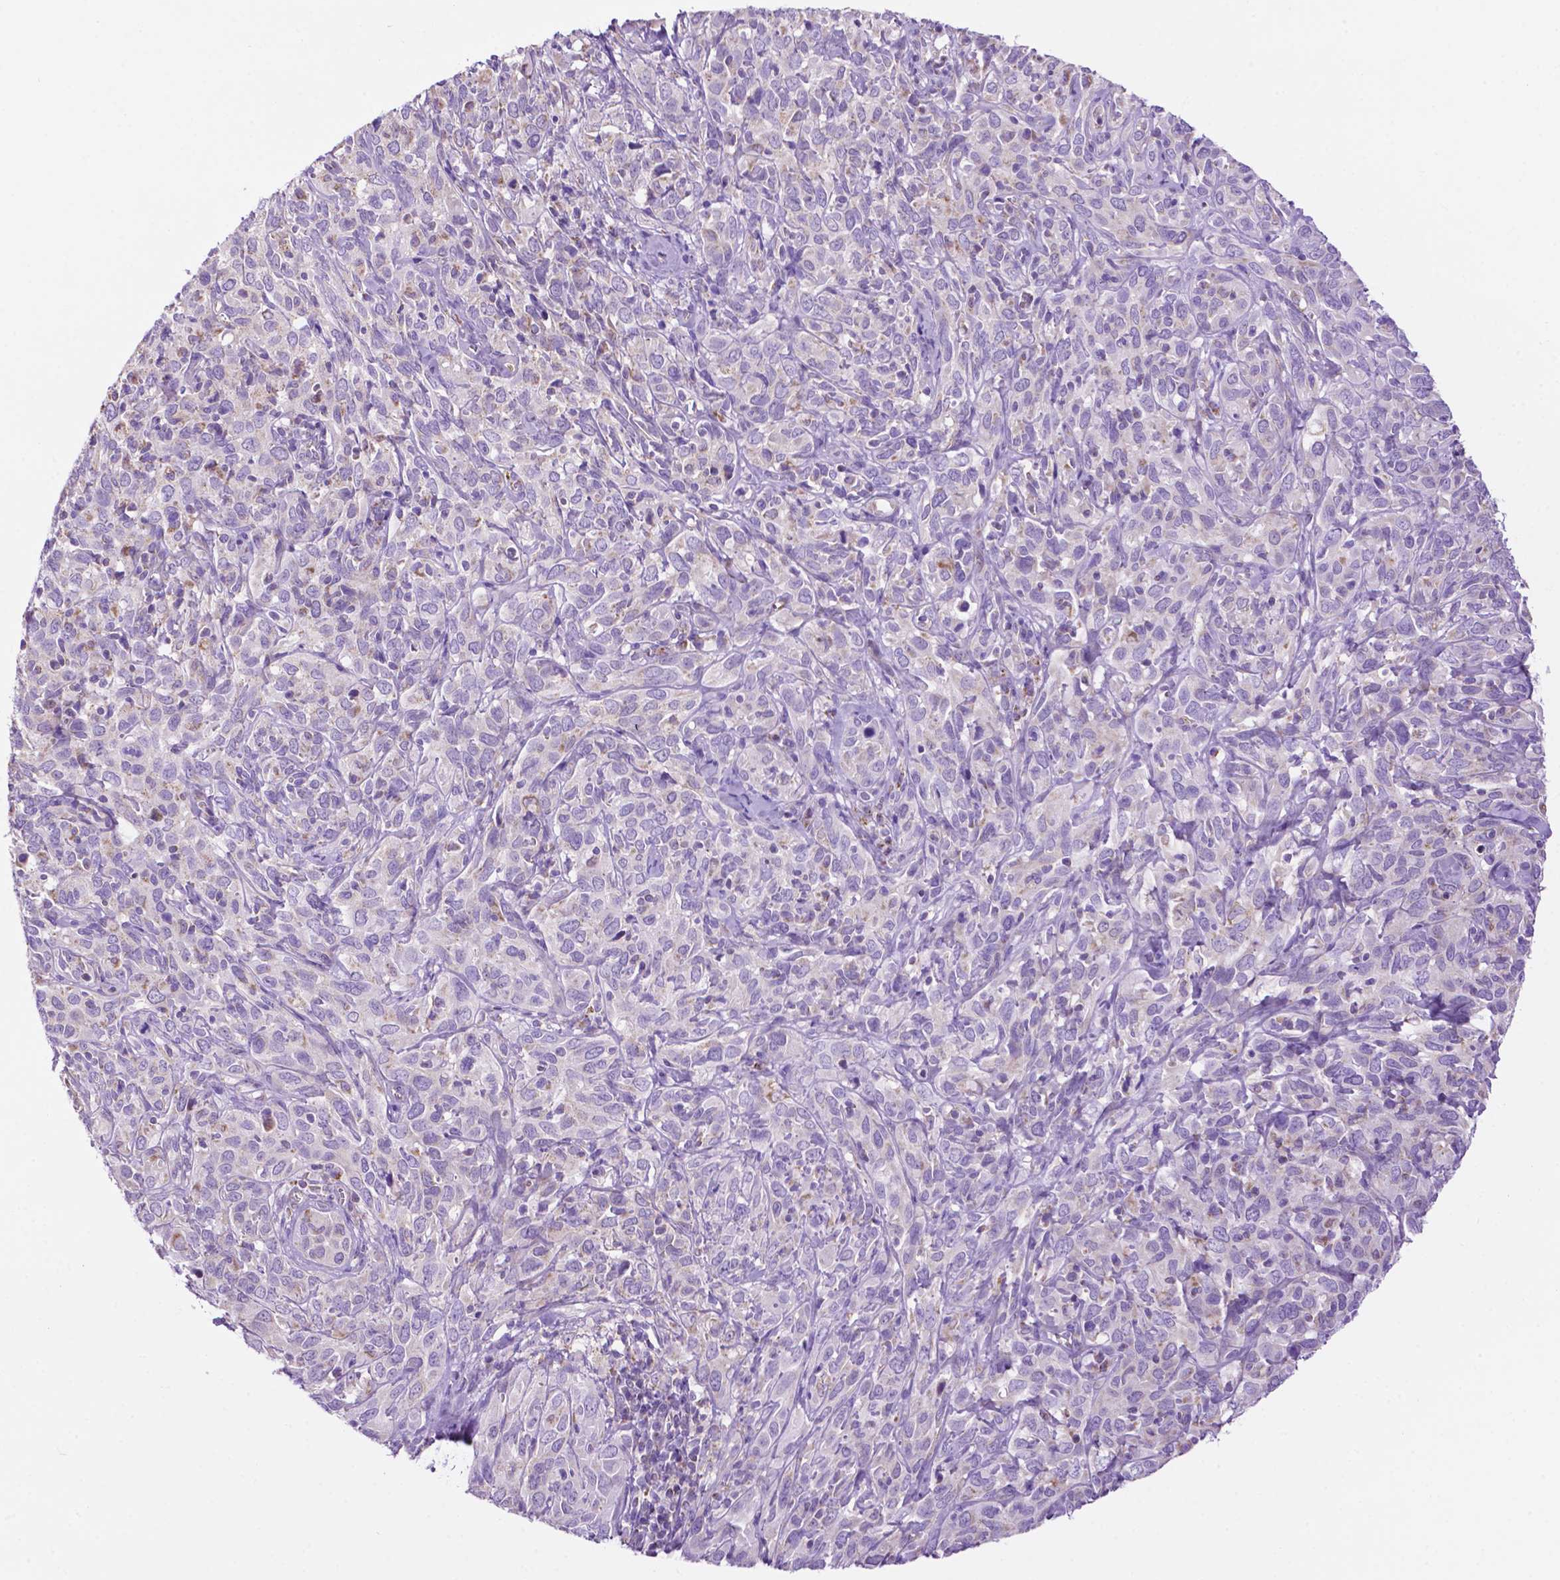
{"staining": {"intensity": "weak", "quantity": "<25%", "location": "cytoplasmic/membranous"}, "tissue": "cervical cancer", "cell_type": "Tumor cells", "image_type": "cancer", "snomed": [{"axis": "morphology", "description": "Normal tissue, NOS"}, {"axis": "morphology", "description": "Squamous cell carcinoma, NOS"}, {"axis": "topography", "description": "Cervix"}], "caption": "Immunohistochemistry (IHC) of human cervical squamous cell carcinoma shows no staining in tumor cells.", "gene": "PHYHIP", "patient": {"sex": "female", "age": 51}}